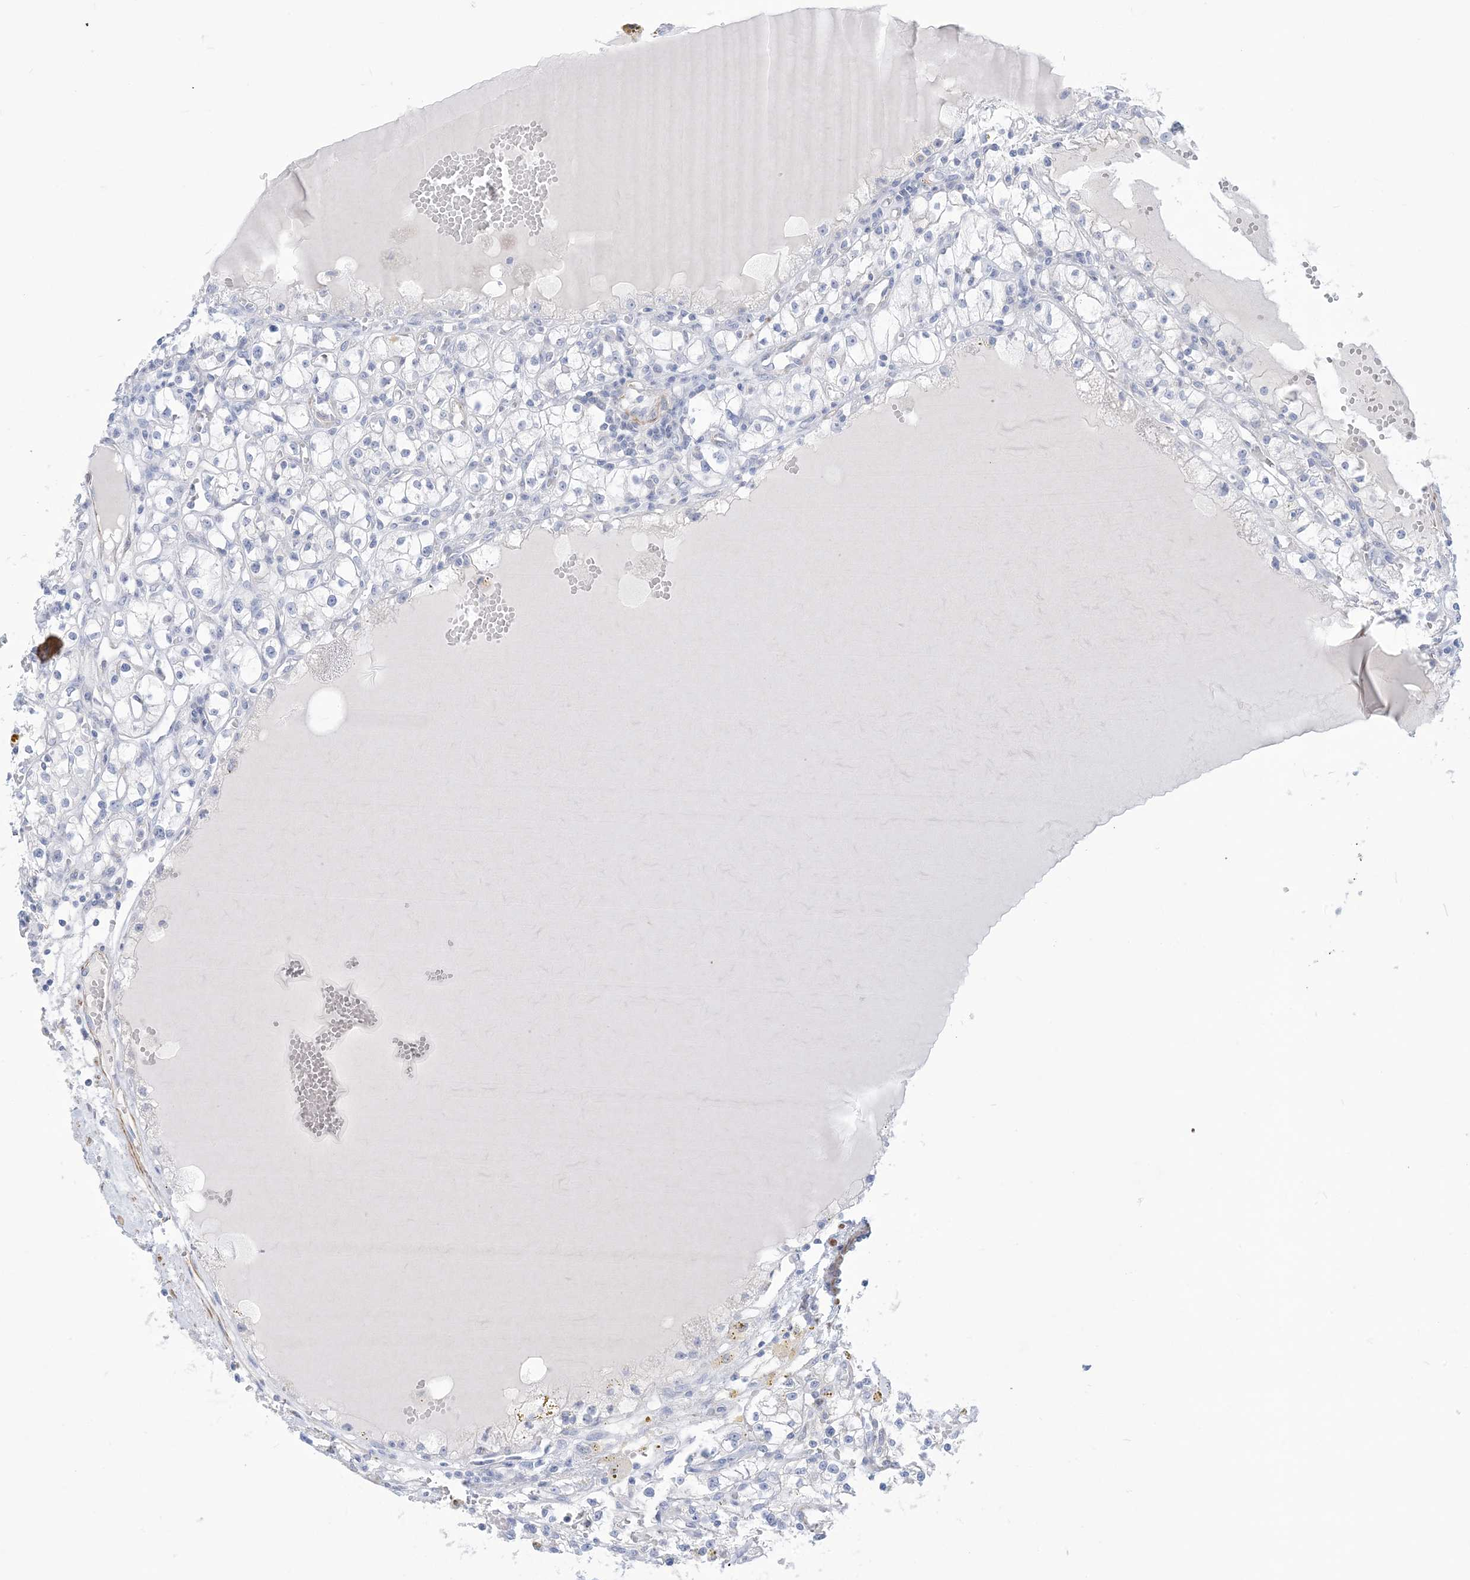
{"staining": {"intensity": "negative", "quantity": "none", "location": "none"}, "tissue": "renal cancer", "cell_type": "Tumor cells", "image_type": "cancer", "snomed": [{"axis": "morphology", "description": "Adenocarcinoma, NOS"}, {"axis": "topography", "description": "Kidney"}], "caption": "Immunohistochemical staining of human renal adenocarcinoma demonstrates no significant positivity in tumor cells.", "gene": "MARS2", "patient": {"sex": "male", "age": 56}}